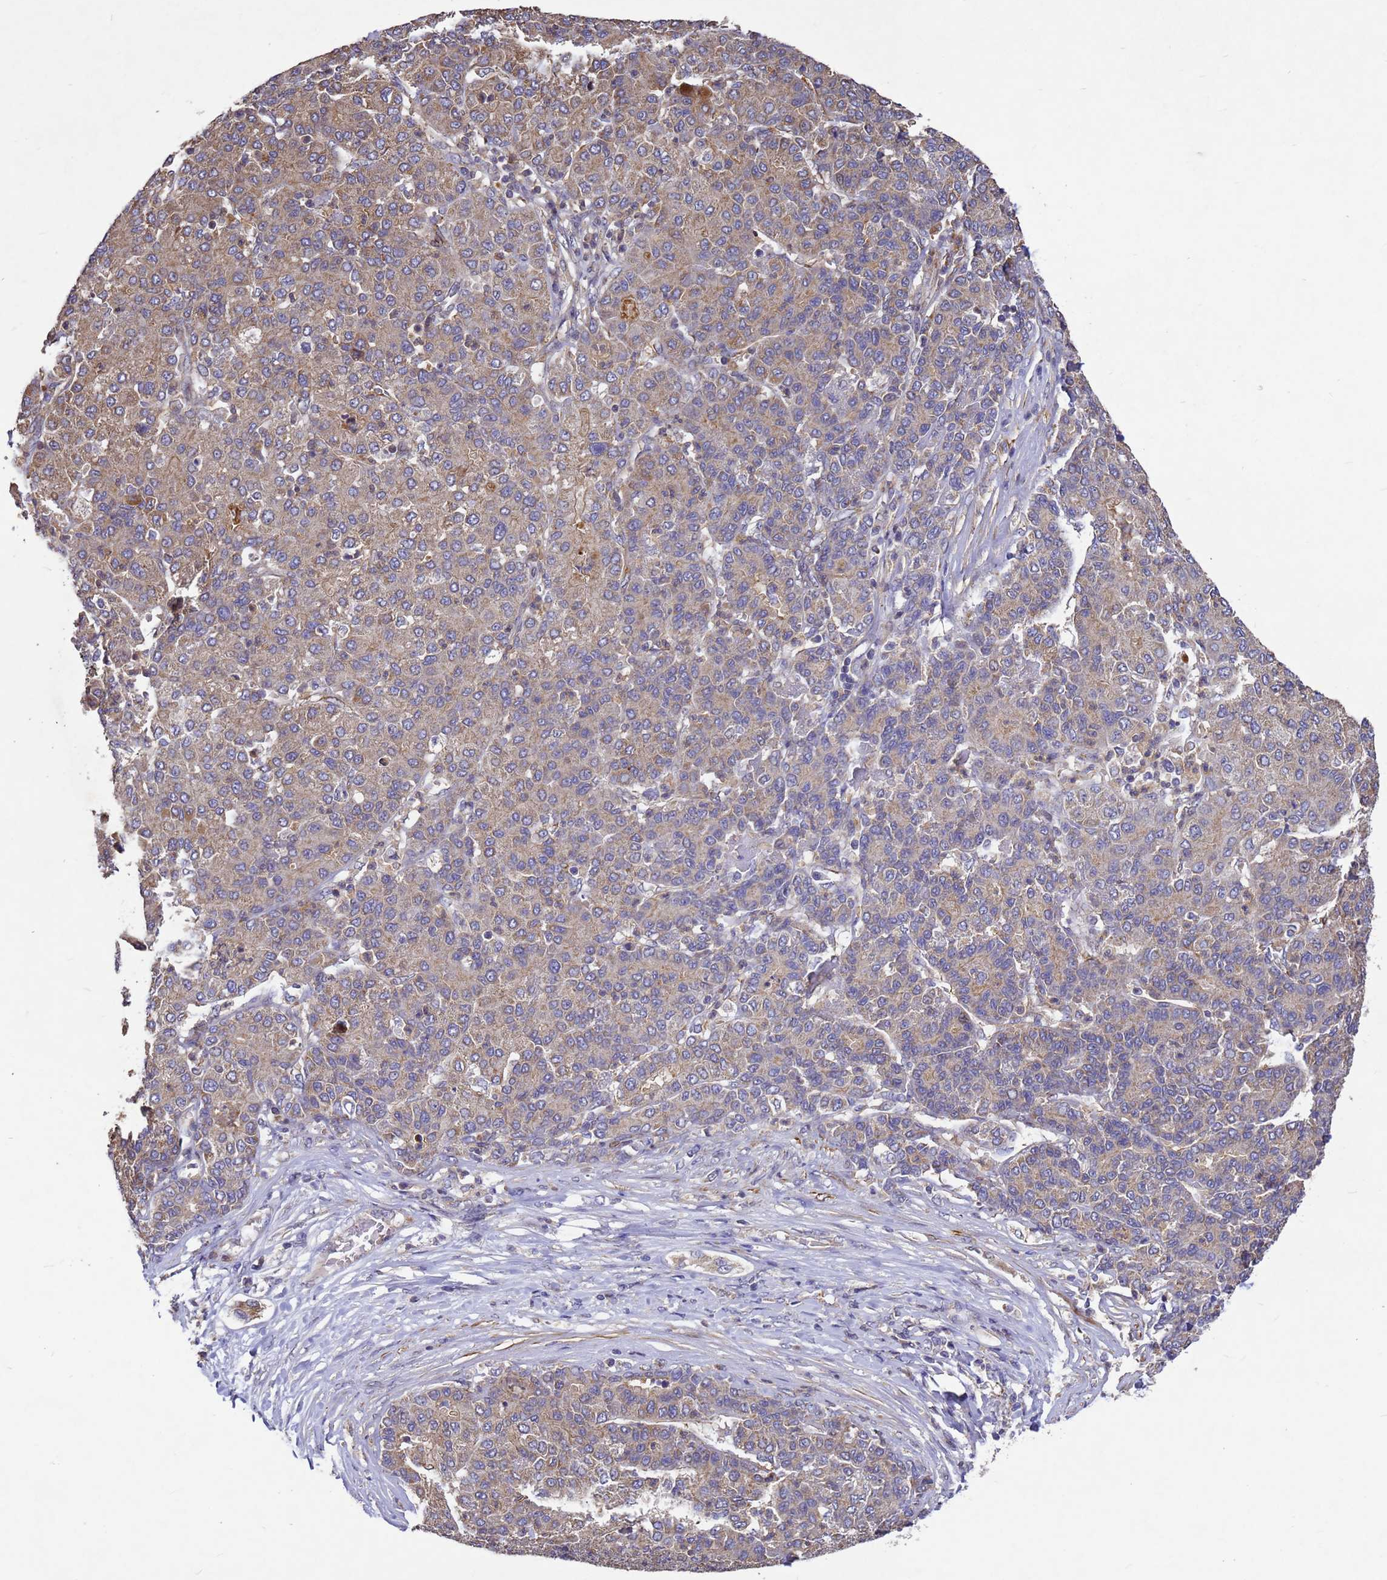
{"staining": {"intensity": "moderate", "quantity": ">75%", "location": "cytoplasmic/membranous"}, "tissue": "liver cancer", "cell_type": "Tumor cells", "image_type": "cancer", "snomed": [{"axis": "morphology", "description": "Carcinoma, Hepatocellular, NOS"}, {"axis": "topography", "description": "Liver"}], "caption": "Immunohistochemistry (IHC) (DAB) staining of liver cancer reveals moderate cytoplasmic/membranous protein expression in approximately >75% of tumor cells.", "gene": "RSPRY1", "patient": {"sex": "male", "age": 65}}